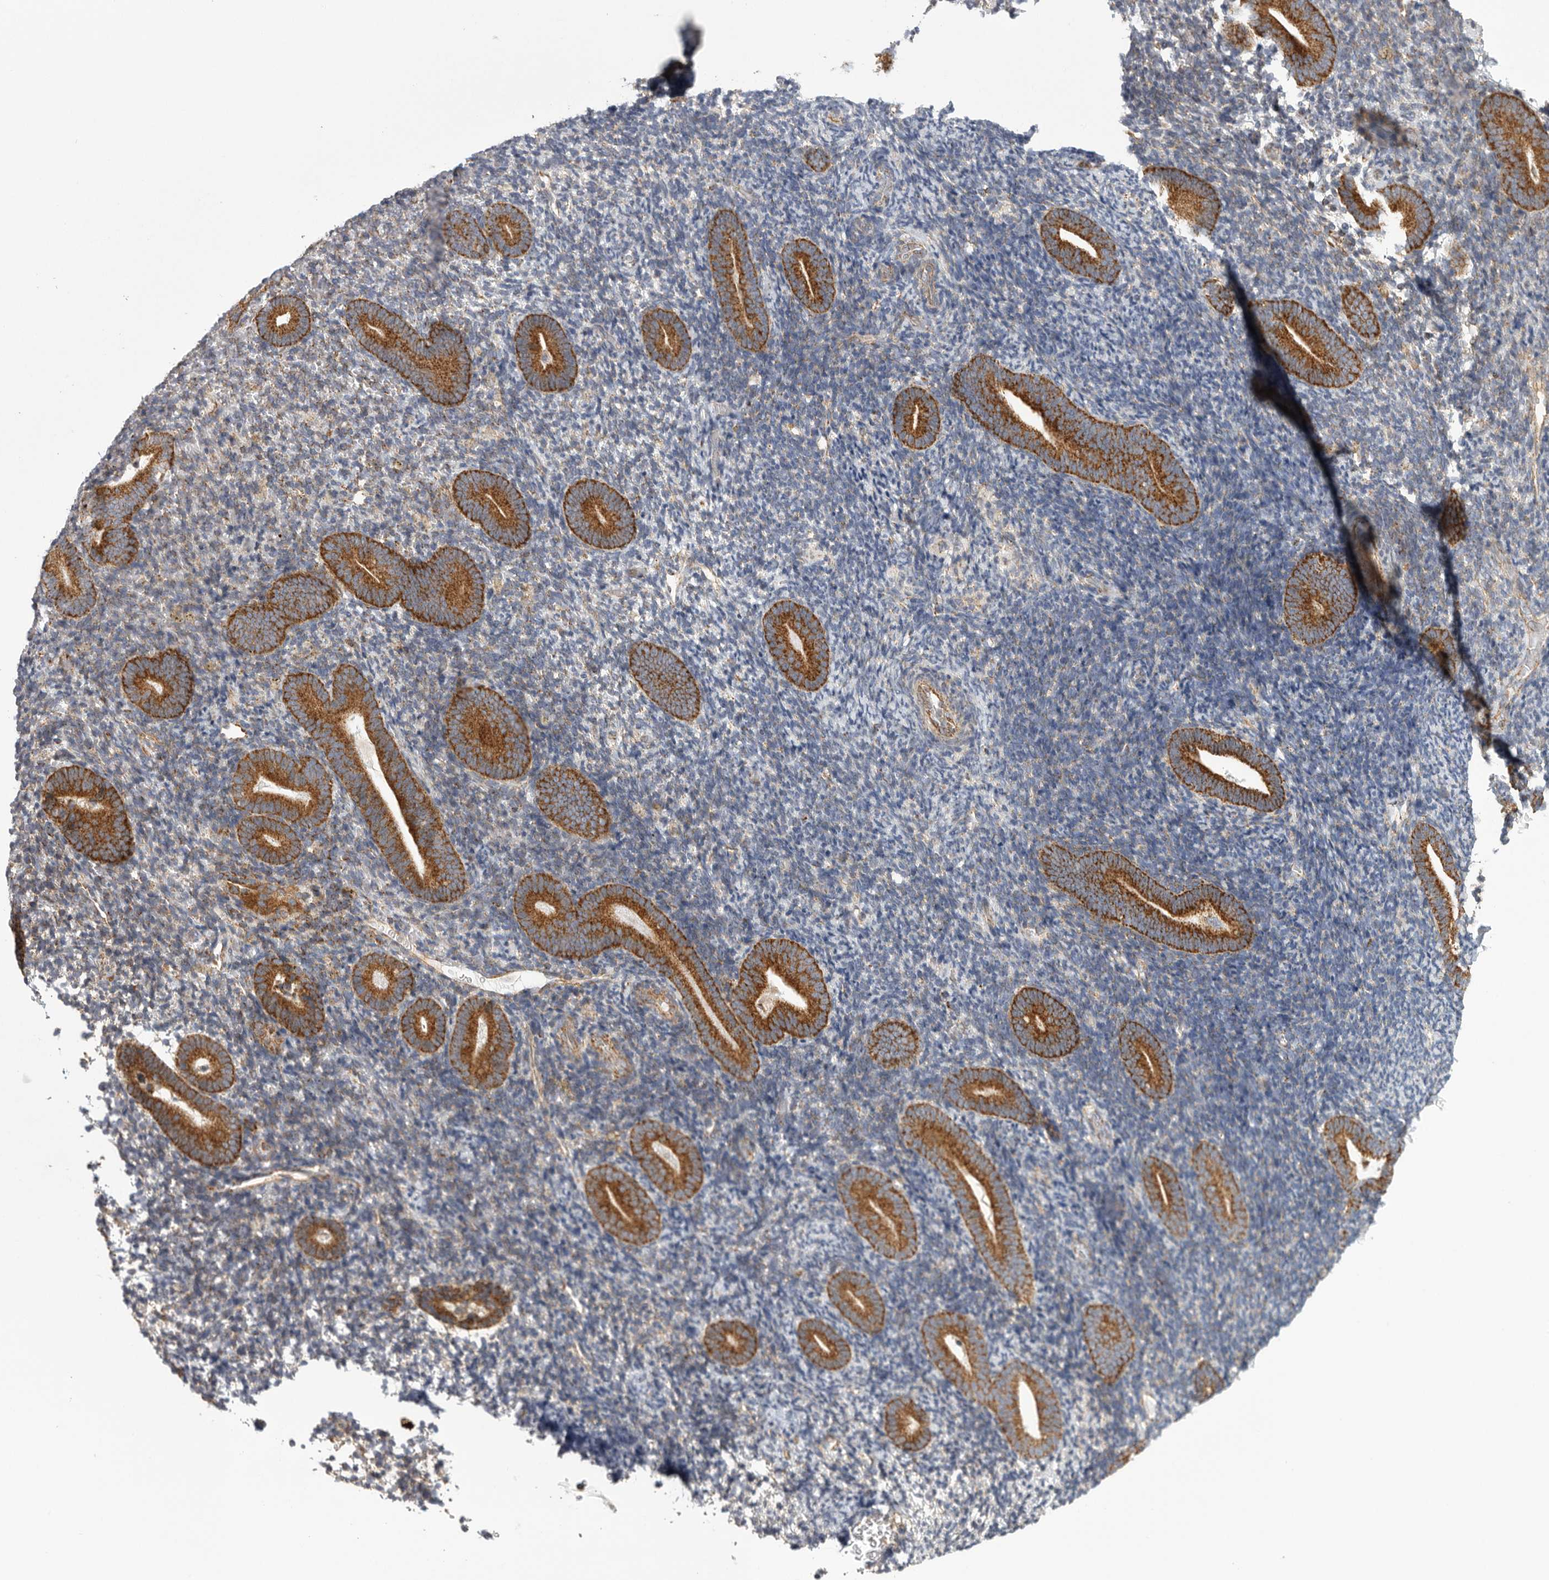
{"staining": {"intensity": "moderate", "quantity": "25%-75%", "location": "cytoplasmic/membranous"}, "tissue": "endometrium", "cell_type": "Cells in endometrial stroma", "image_type": "normal", "snomed": [{"axis": "morphology", "description": "Normal tissue, NOS"}, {"axis": "topography", "description": "Endometrium"}], "caption": "IHC histopathology image of normal endometrium: human endometrium stained using IHC reveals medium levels of moderate protein expression localized specifically in the cytoplasmic/membranous of cells in endometrial stroma, appearing as a cytoplasmic/membranous brown color.", "gene": "FKBP8", "patient": {"sex": "female", "age": 51}}